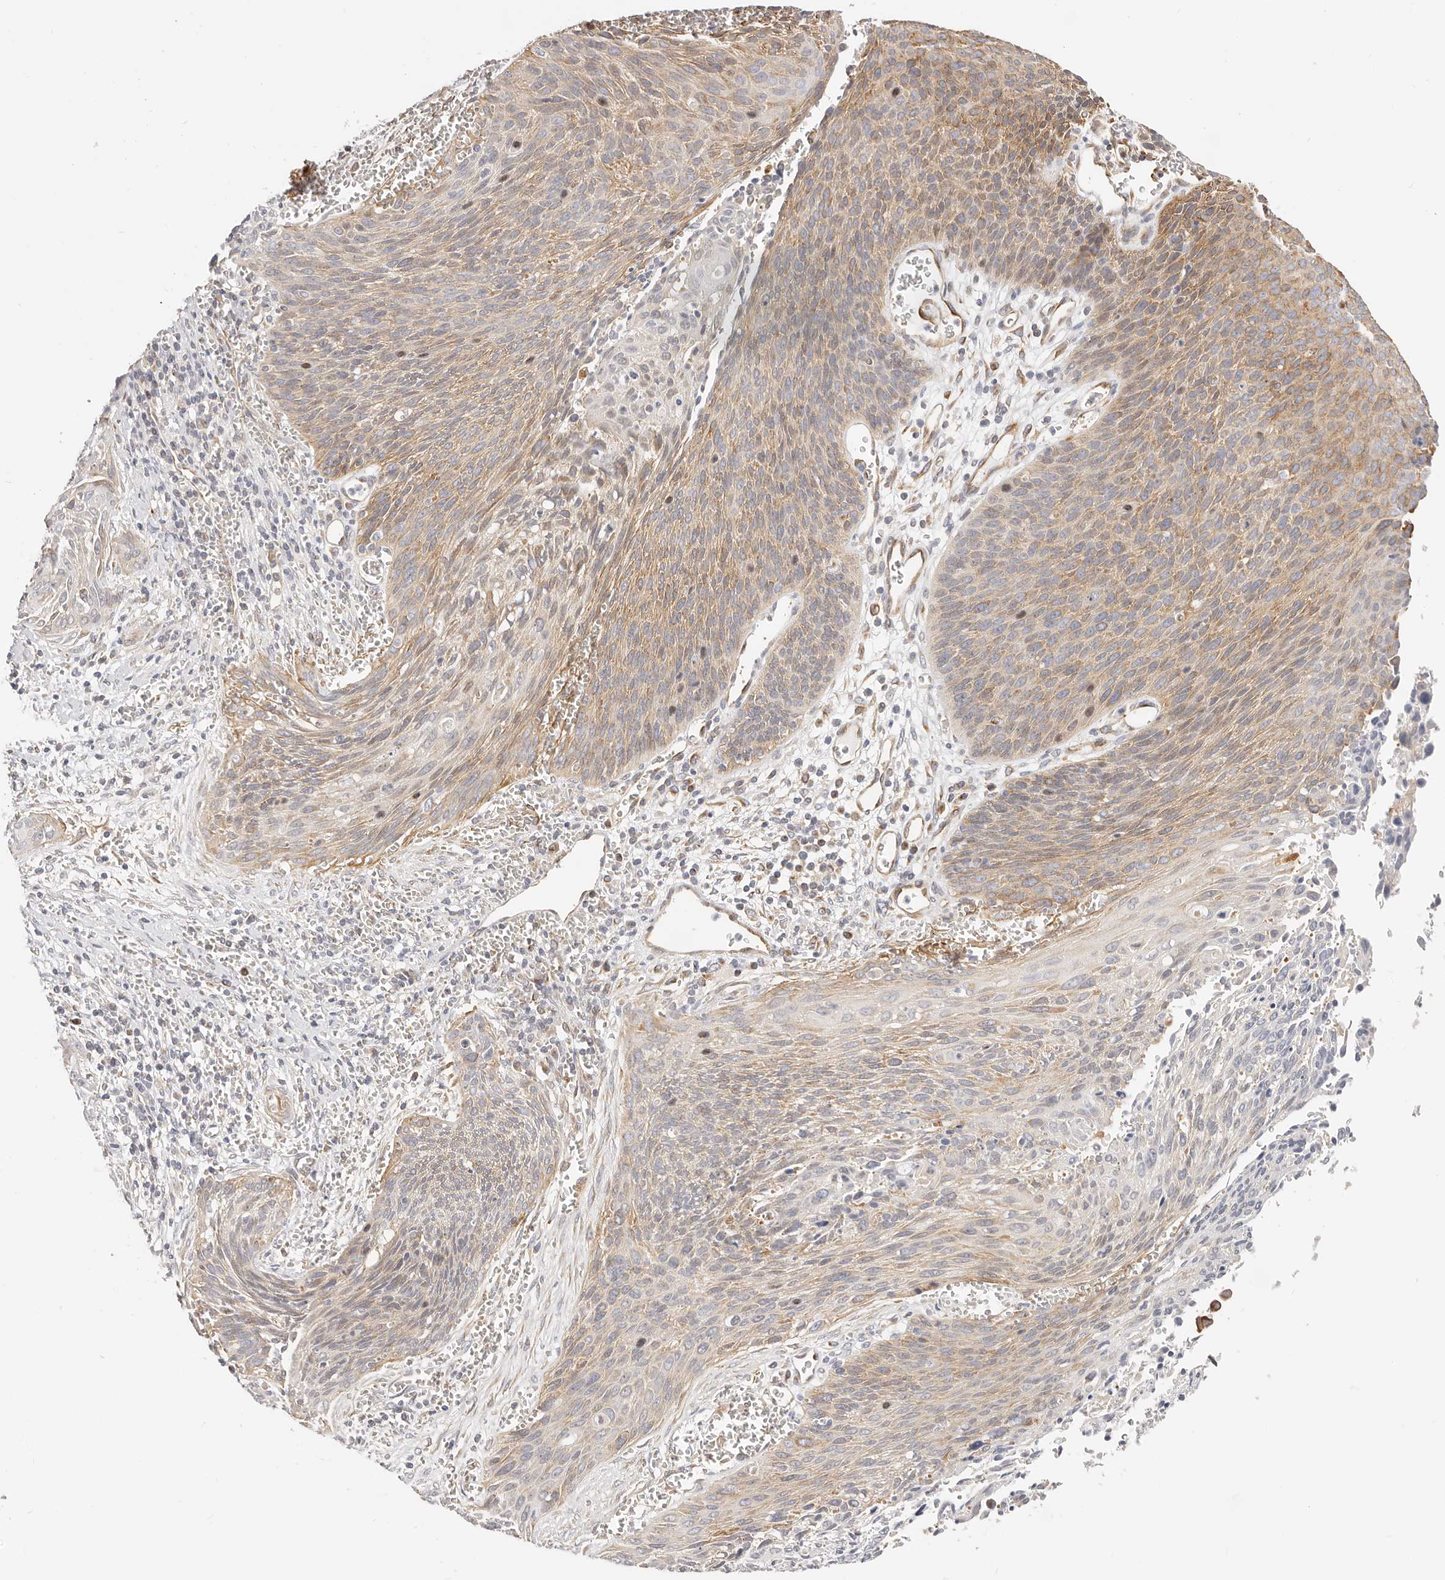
{"staining": {"intensity": "moderate", "quantity": "25%-75%", "location": "cytoplasmic/membranous"}, "tissue": "cervical cancer", "cell_type": "Tumor cells", "image_type": "cancer", "snomed": [{"axis": "morphology", "description": "Squamous cell carcinoma, NOS"}, {"axis": "topography", "description": "Cervix"}], "caption": "Protein staining demonstrates moderate cytoplasmic/membranous positivity in about 25%-75% of tumor cells in cervical cancer (squamous cell carcinoma).", "gene": "DTNBP1", "patient": {"sex": "female", "age": 55}}